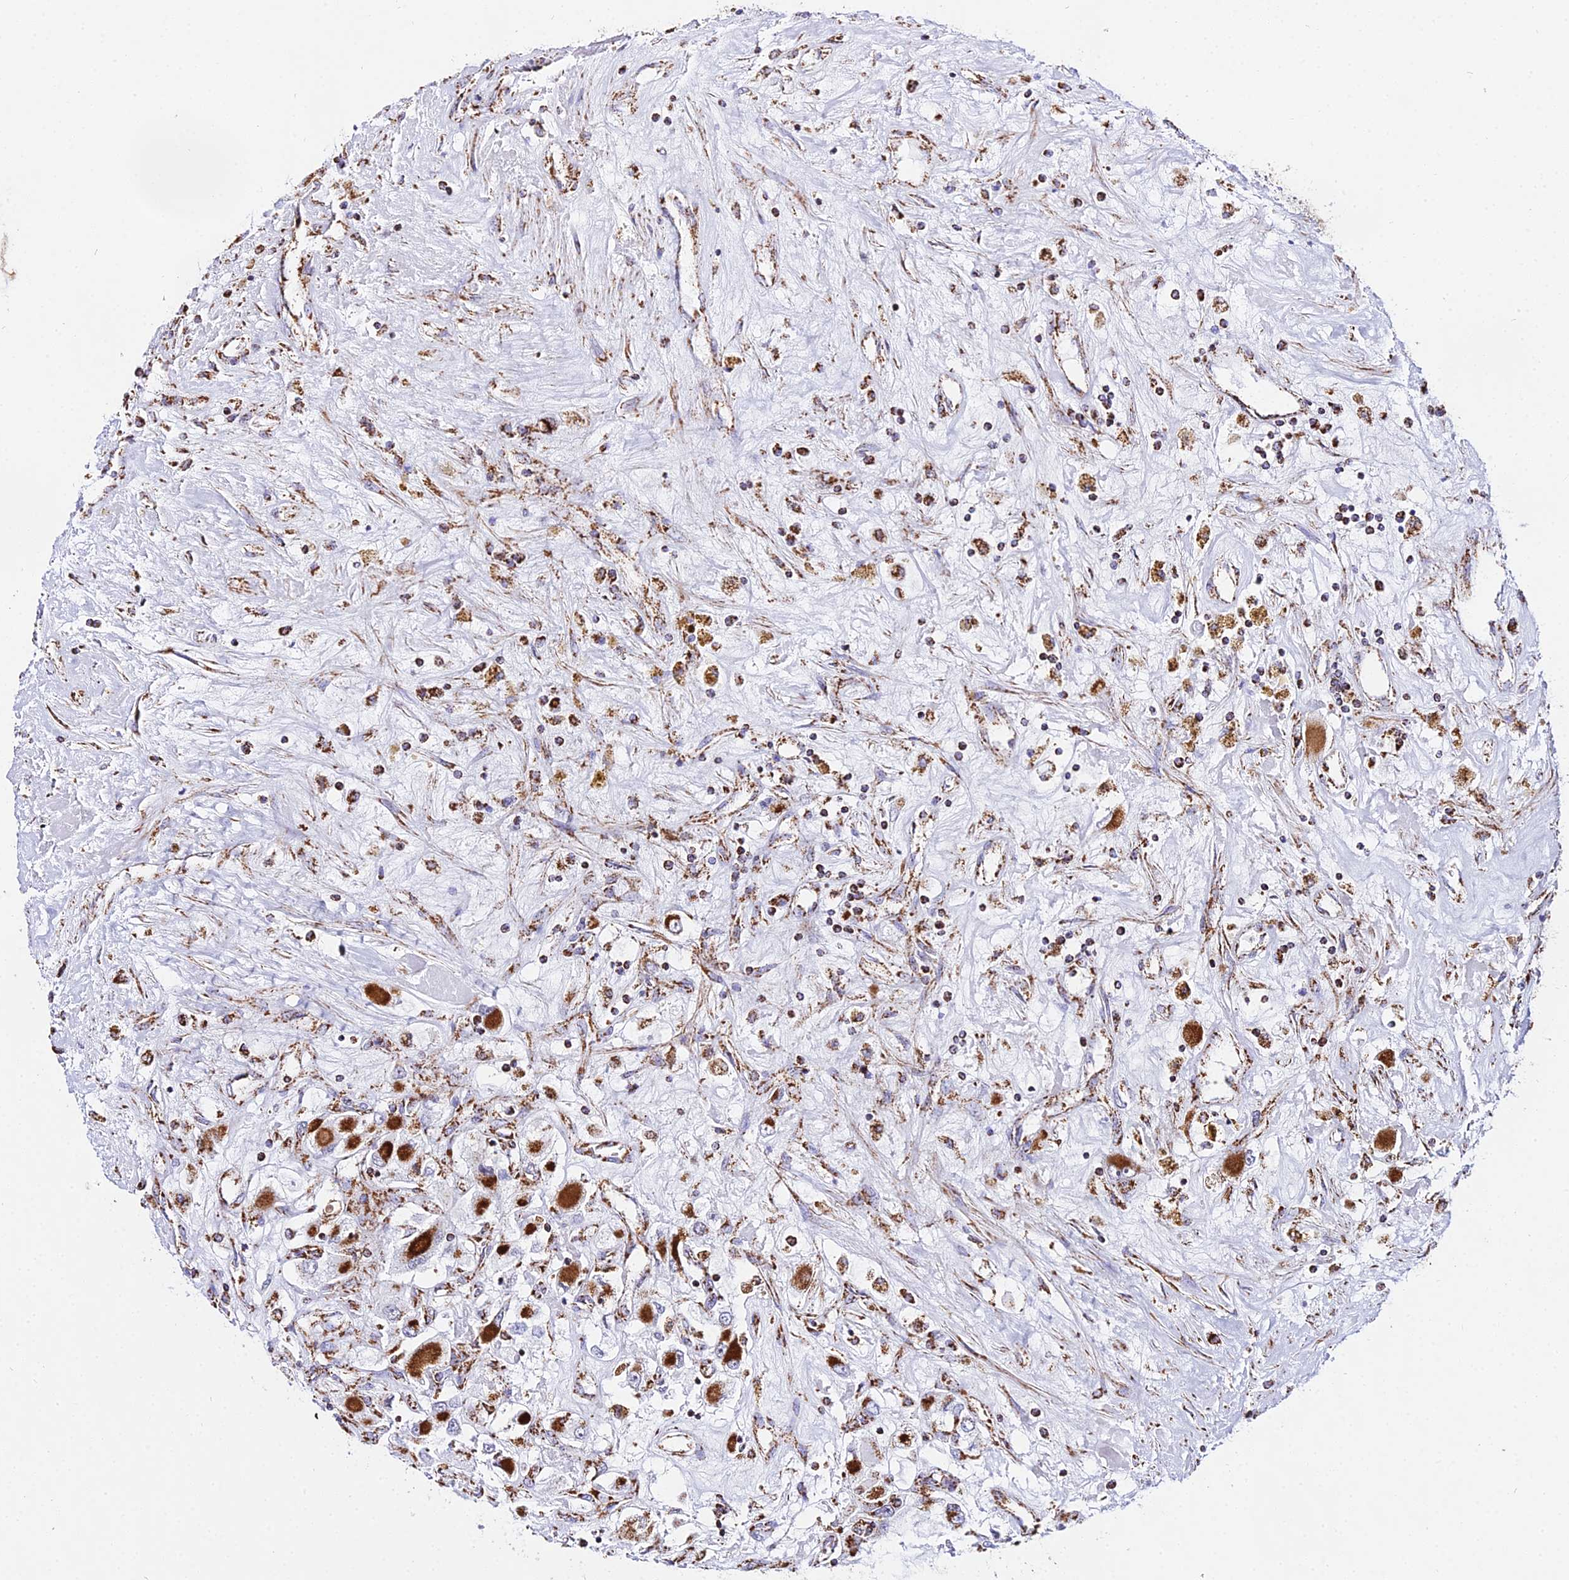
{"staining": {"intensity": "strong", "quantity": "25%-75%", "location": "cytoplasmic/membranous"}, "tissue": "renal cancer", "cell_type": "Tumor cells", "image_type": "cancer", "snomed": [{"axis": "morphology", "description": "Adenocarcinoma, NOS"}, {"axis": "topography", "description": "Kidney"}], "caption": "Immunohistochemistry (IHC) micrograph of renal adenocarcinoma stained for a protein (brown), which displays high levels of strong cytoplasmic/membranous expression in about 25%-75% of tumor cells.", "gene": "ATP5PD", "patient": {"sex": "female", "age": 52}}